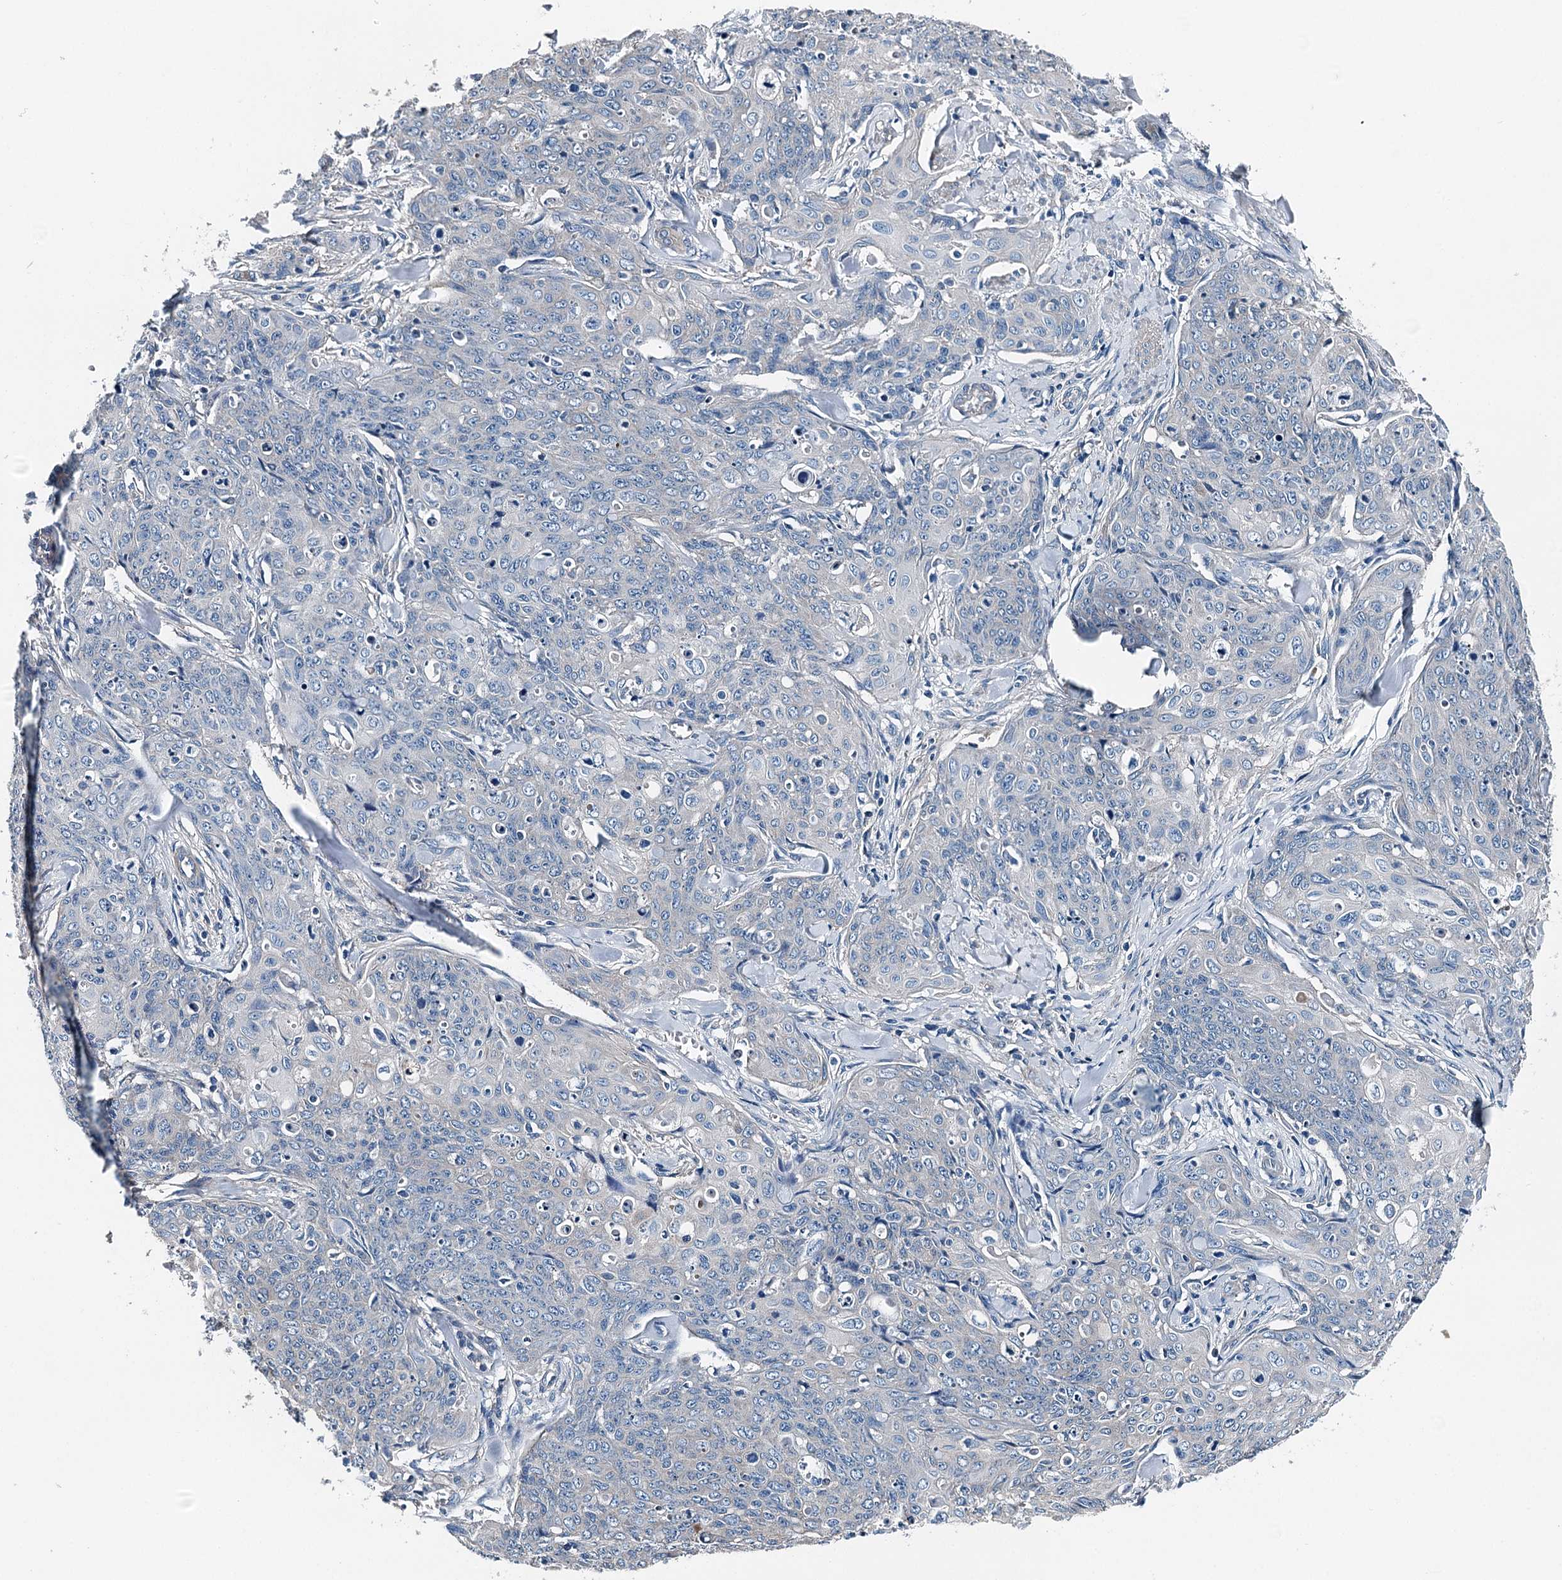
{"staining": {"intensity": "negative", "quantity": "none", "location": "none"}, "tissue": "skin cancer", "cell_type": "Tumor cells", "image_type": "cancer", "snomed": [{"axis": "morphology", "description": "Squamous cell carcinoma, NOS"}, {"axis": "topography", "description": "Skin"}, {"axis": "topography", "description": "Vulva"}], "caption": "Tumor cells are negative for brown protein staining in skin squamous cell carcinoma.", "gene": "BHMT", "patient": {"sex": "female", "age": 85}}